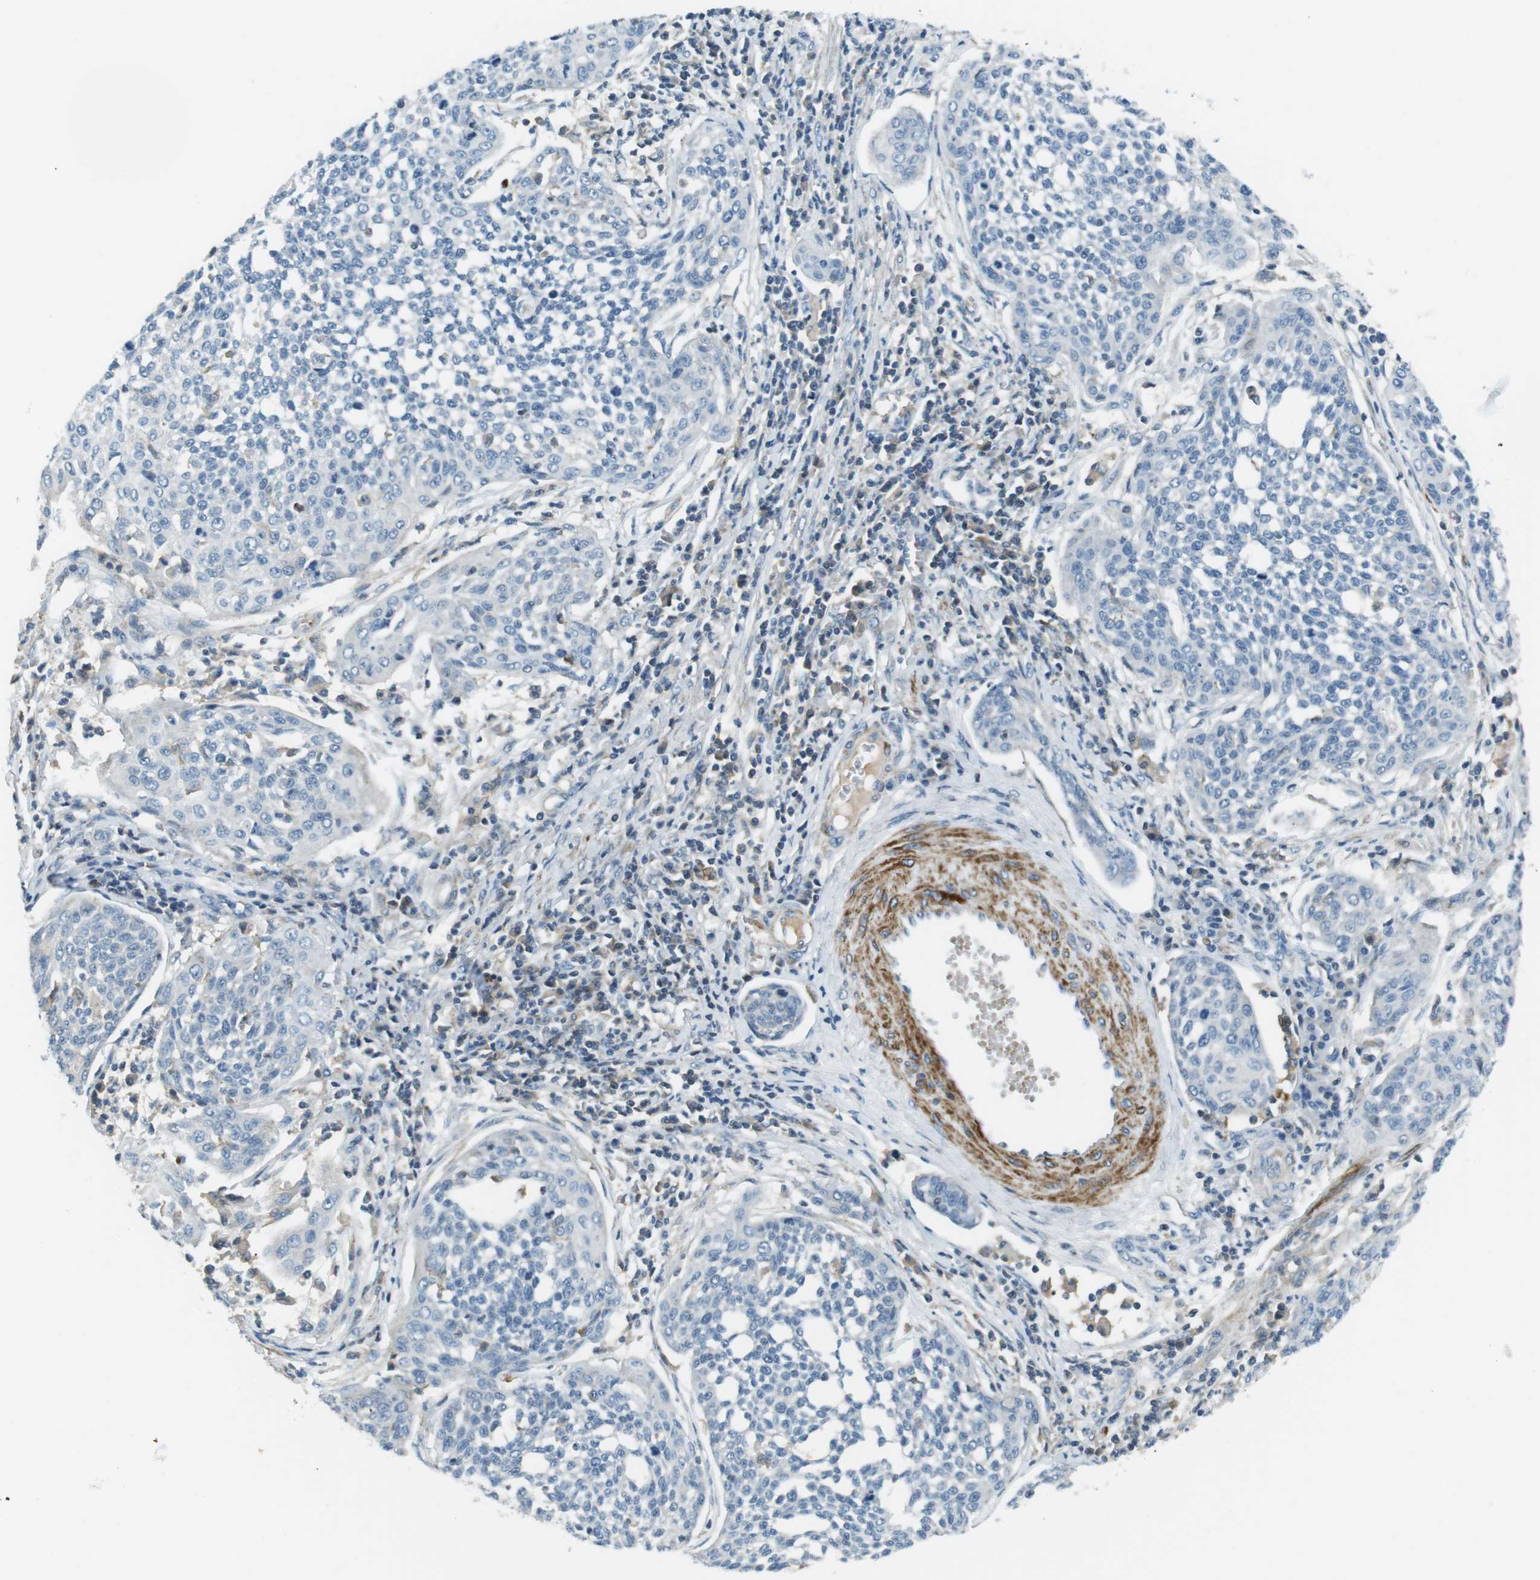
{"staining": {"intensity": "negative", "quantity": "none", "location": "none"}, "tissue": "cervical cancer", "cell_type": "Tumor cells", "image_type": "cancer", "snomed": [{"axis": "morphology", "description": "Squamous cell carcinoma, NOS"}, {"axis": "topography", "description": "Cervix"}], "caption": "IHC photomicrograph of cervical squamous cell carcinoma stained for a protein (brown), which shows no staining in tumor cells.", "gene": "ARVCF", "patient": {"sex": "female", "age": 34}}